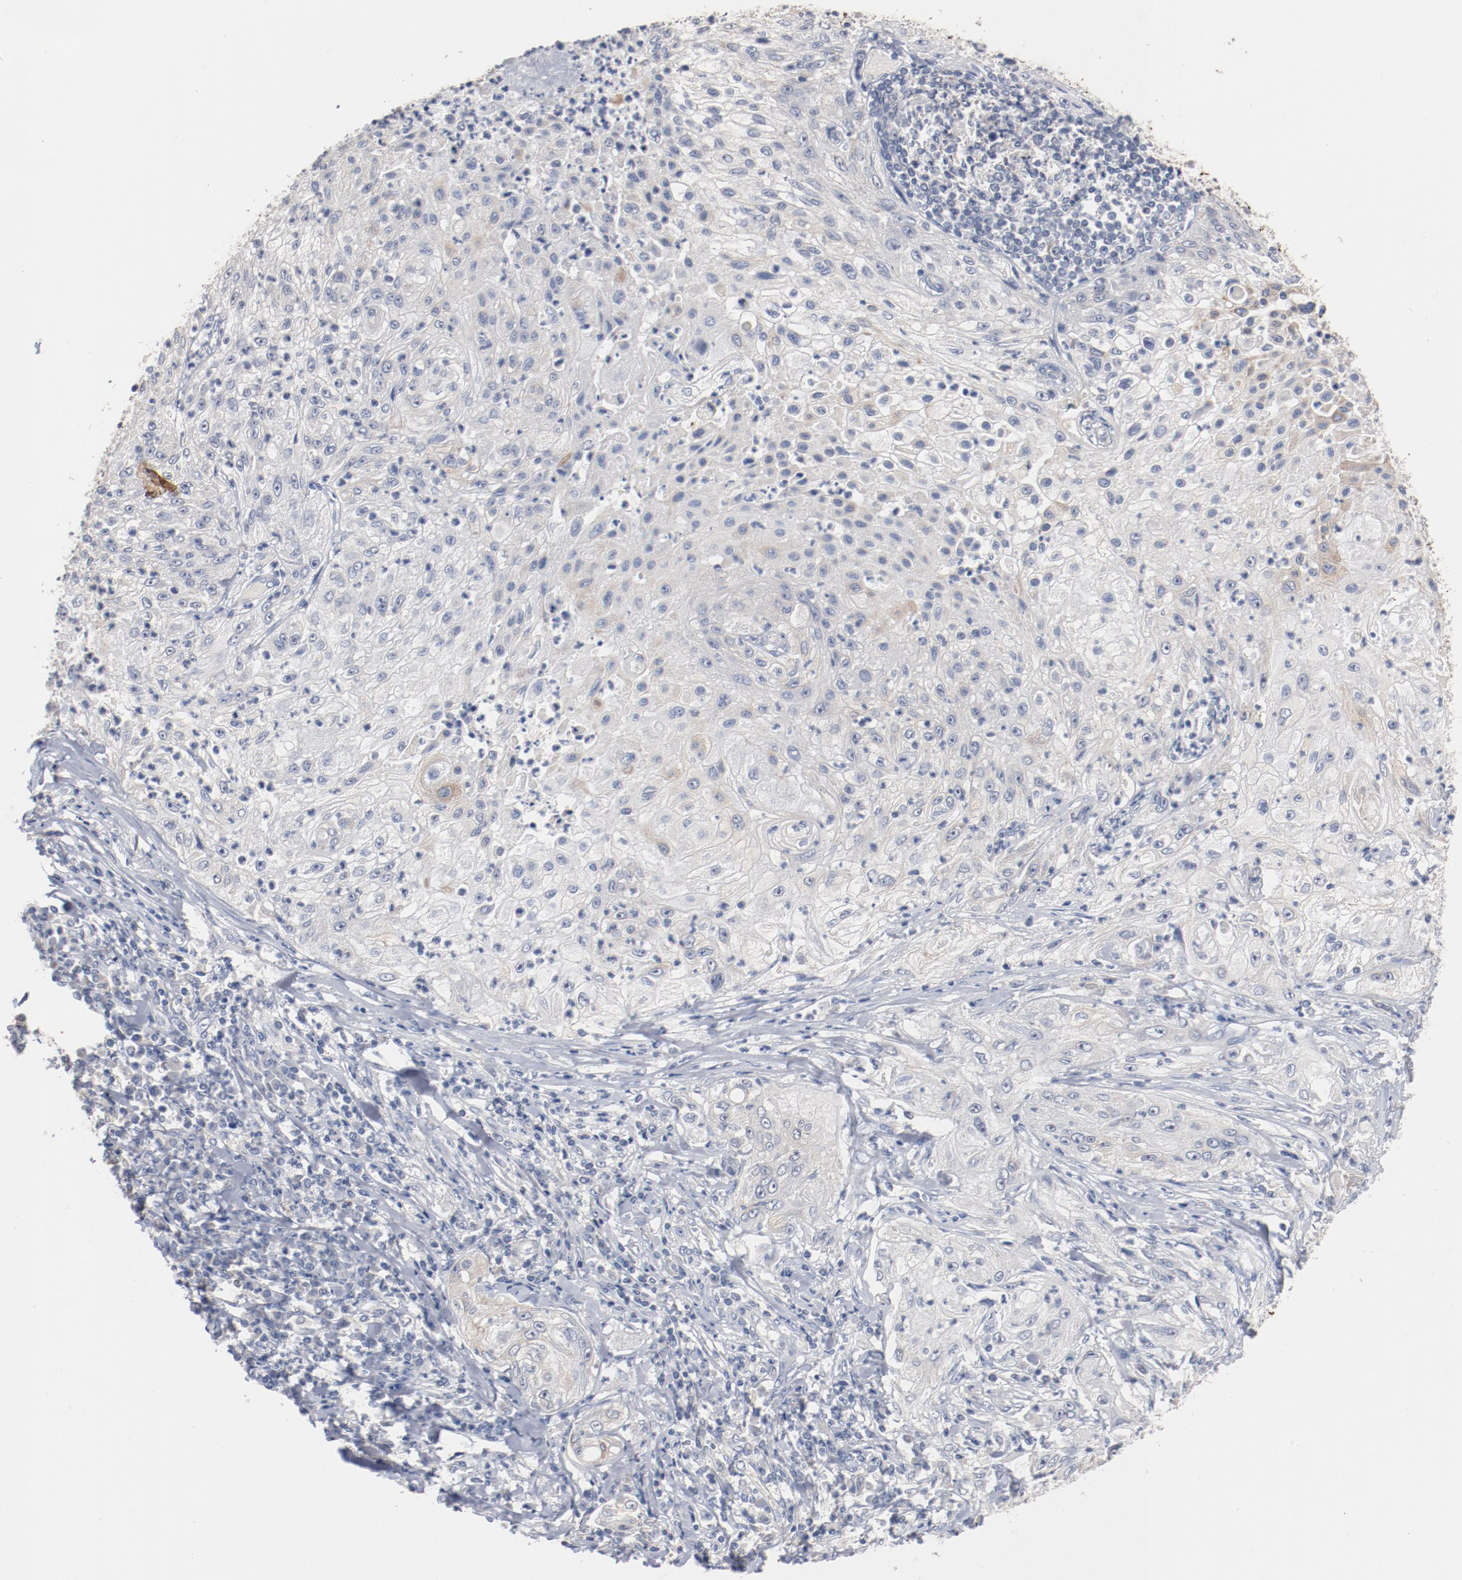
{"staining": {"intensity": "negative", "quantity": "none", "location": "none"}, "tissue": "lung cancer", "cell_type": "Tumor cells", "image_type": "cancer", "snomed": [{"axis": "morphology", "description": "Inflammation, NOS"}, {"axis": "morphology", "description": "Squamous cell carcinoma, NOS"}, {"axis": "topography", "description": "Lymph node"}, {"axis": "topography", "description": "Soft tissue"}, {"axis": "topography", "description": "Lung"}], "caption": "DAB immunohistochemical staining of human lung cancer demonstrates no significant staining in tumor cells.", "gene": "ERICH1", "patient": {"sex": "male", "age": 66}}